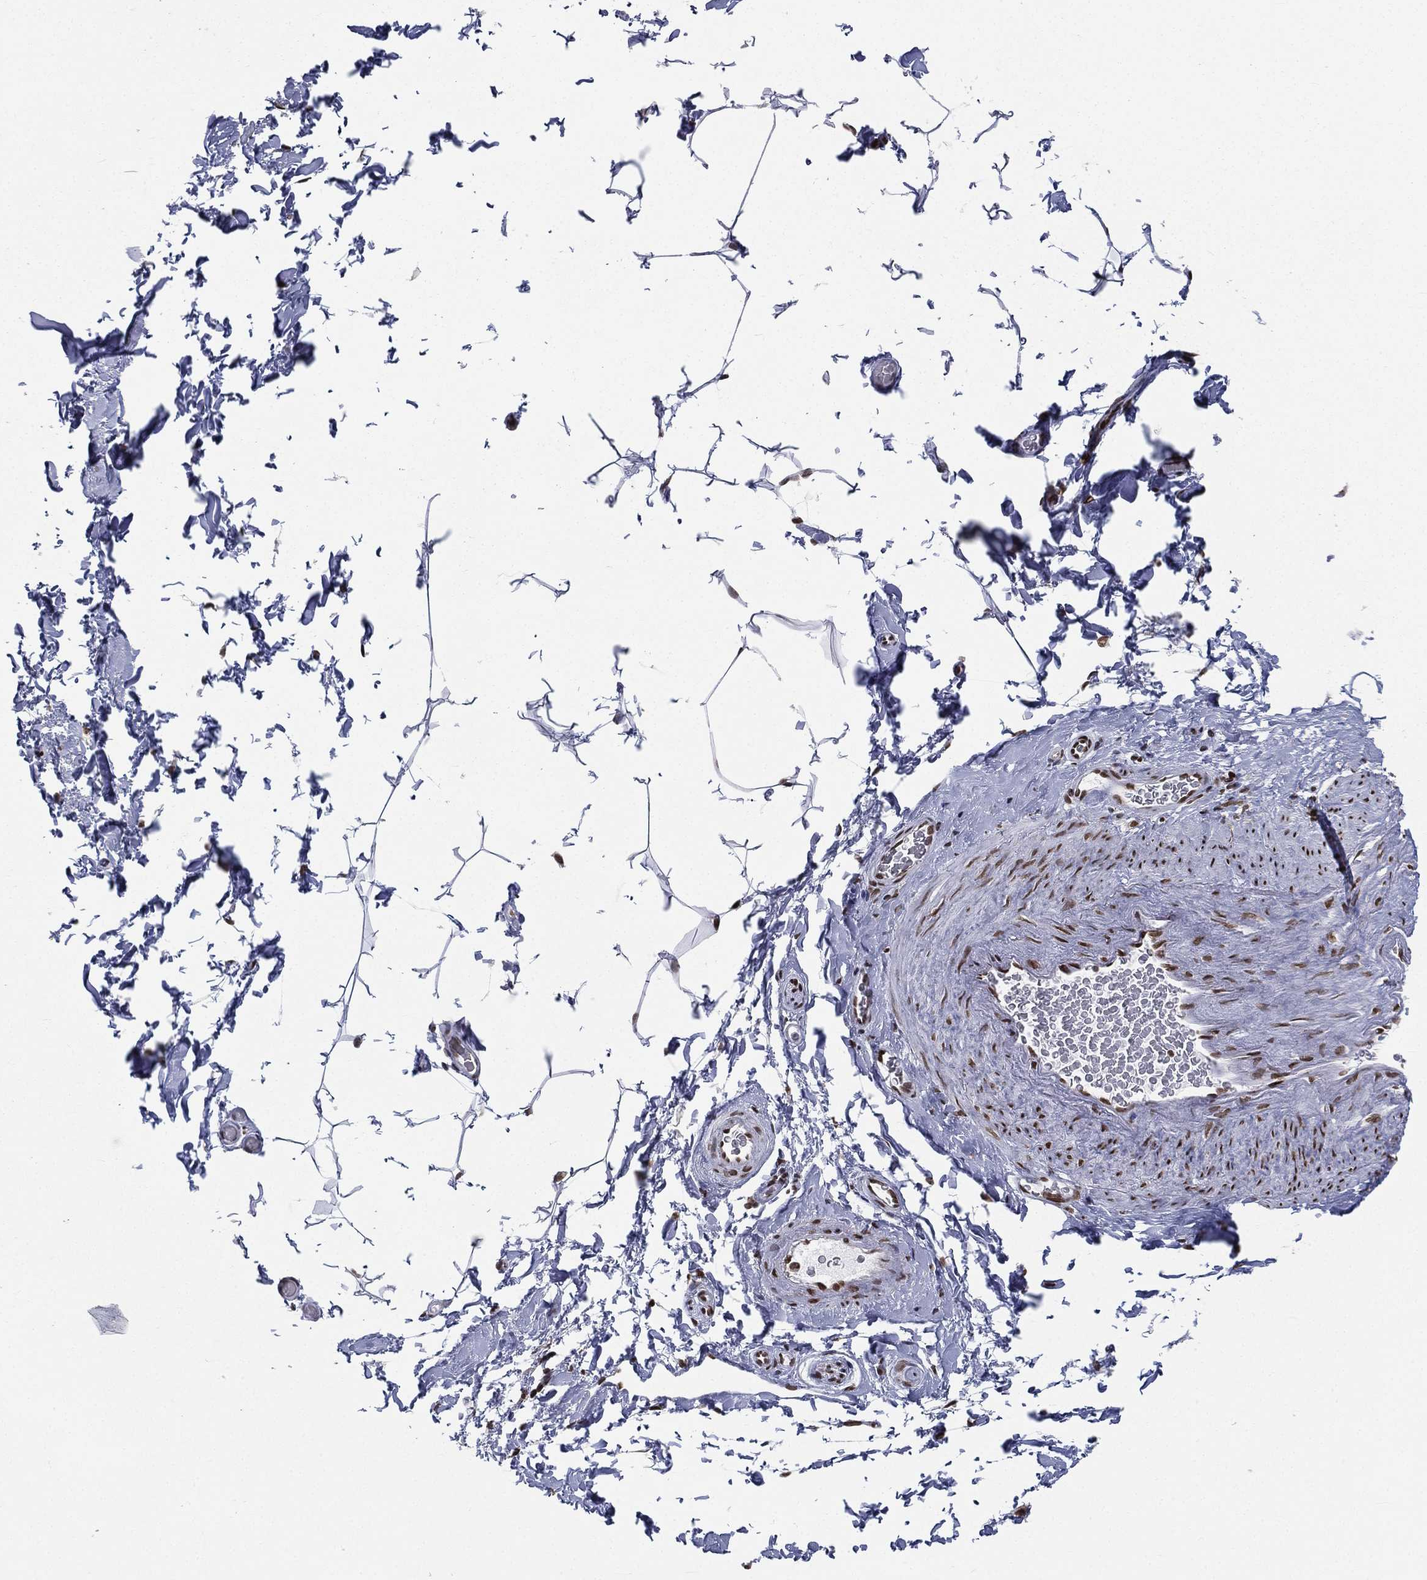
{"staining": {"intensity": "negative", "quantity": "none", "location": "none"}, "tissue": "adipose tissue", "cell_type": "Adipocytes", "image_type": "normal", "snomed": [{"axis": "morphology", "description": "Normal tissue, NOS"}, {"axis": "topography", "description": "Soft tissue"}, {"axis": "topography", "description": "Vascular tissue"}], "caption": "IHC histopathology image of normal adipose tissue: human adipose tissue stained with DAB (3,3'-diaminobenzidine) reveals no significant protein expression in adipocytes.", "gene": "FUBP3", "patient": {"sex": "male", "age": 41}}